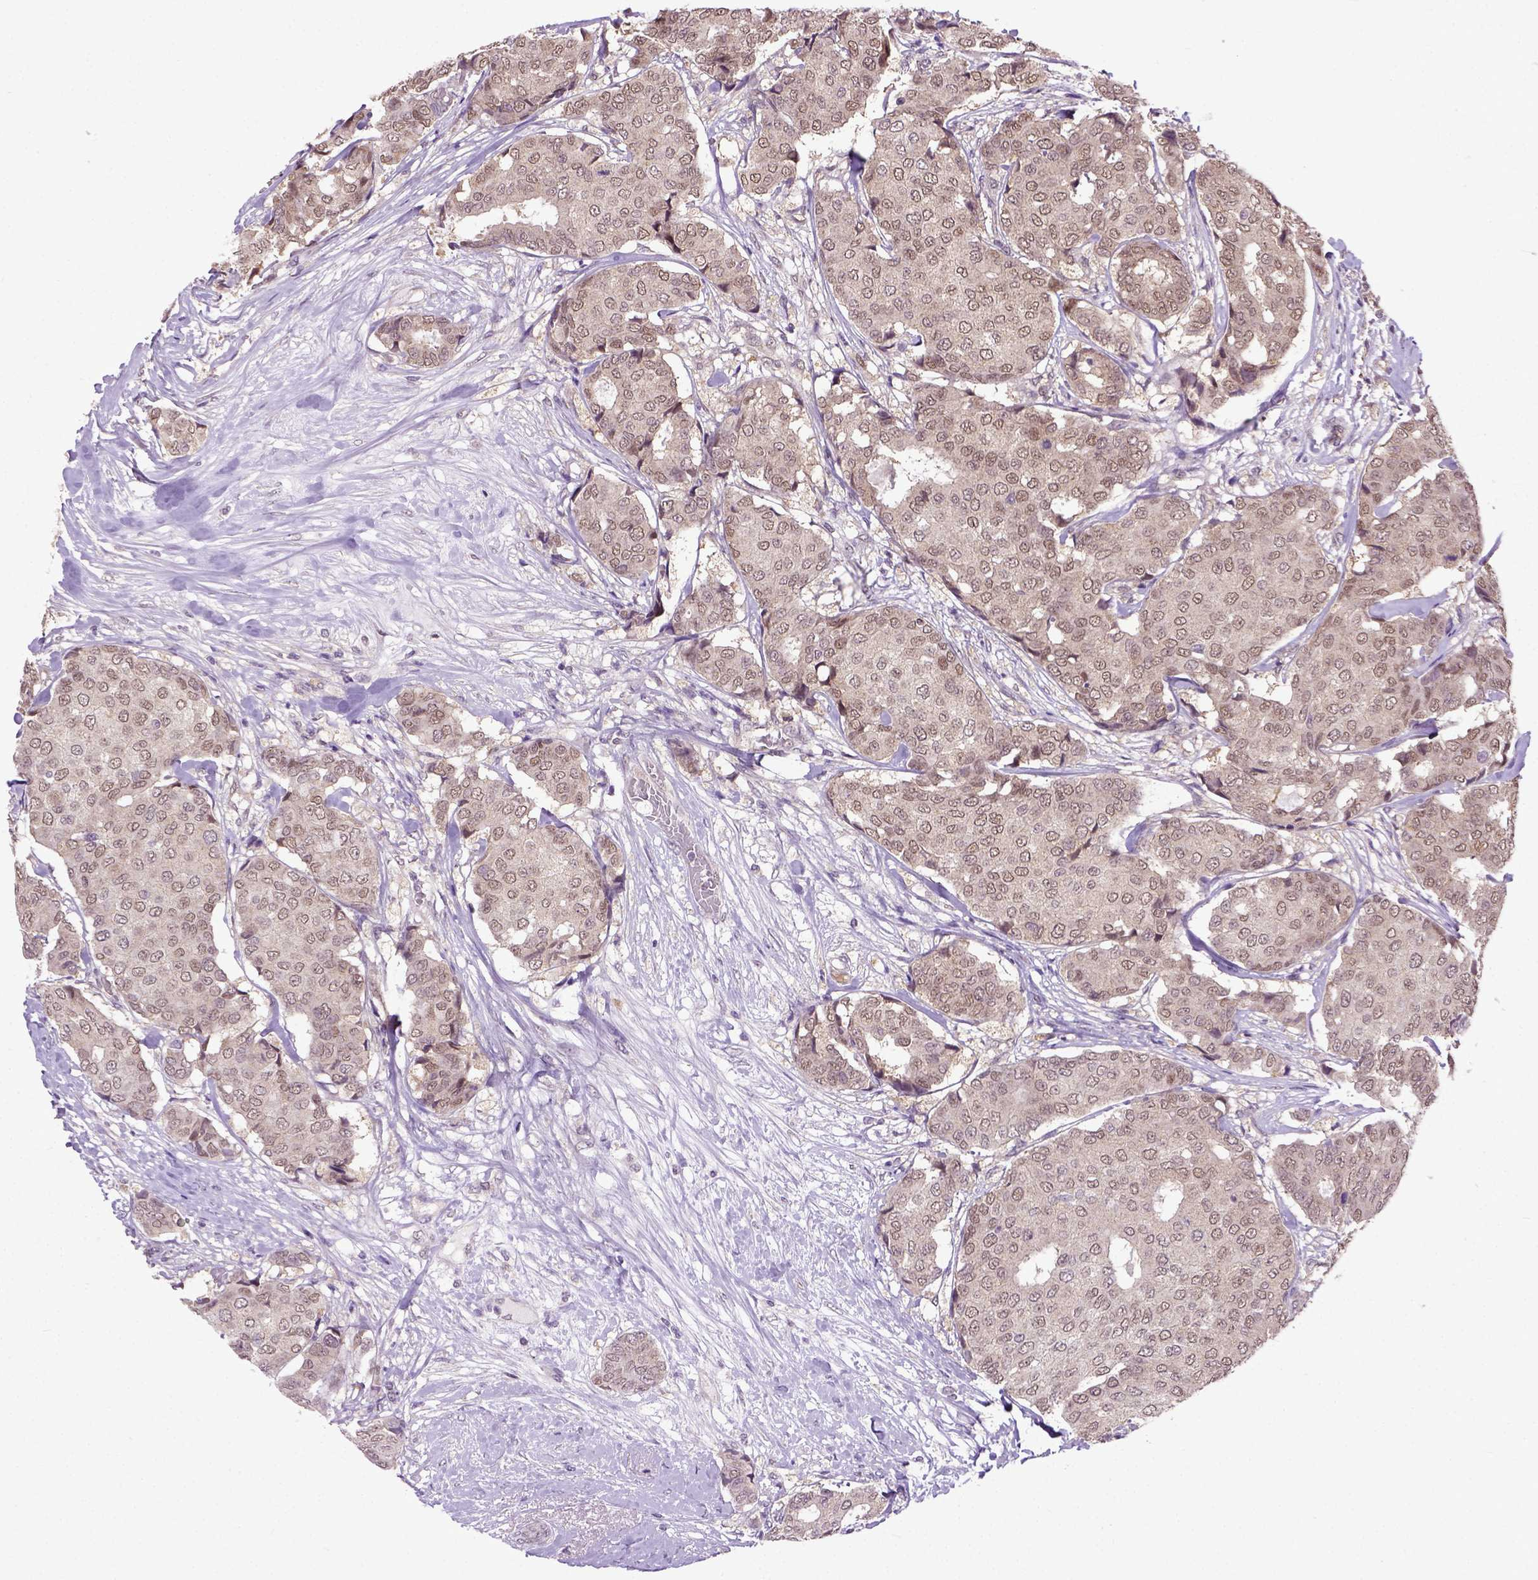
{"staining": {"intensity": "moderate", "quantity": ">75%", "location": "cytoplasmic/membranous,nuclear"}, "tissue": "breast cancer", "cell_type": "Tumor cells", "image_type": "cancer", "snomed": [{"axis": "morphology", "description": "Duct carcinoma"}, {"axis": "topography", "description": "Breast"}], "caption": "Immunohistochemistry micrograph of breast intraductal carcinoma stained for a protein (brown), which exhibits medium levels of moderate cytoplasmic/membranous and nuclear staining in approximately >75% of tumor cells.", "gene": "UBA3", "patient": {"sex": "female", "age": 75}}